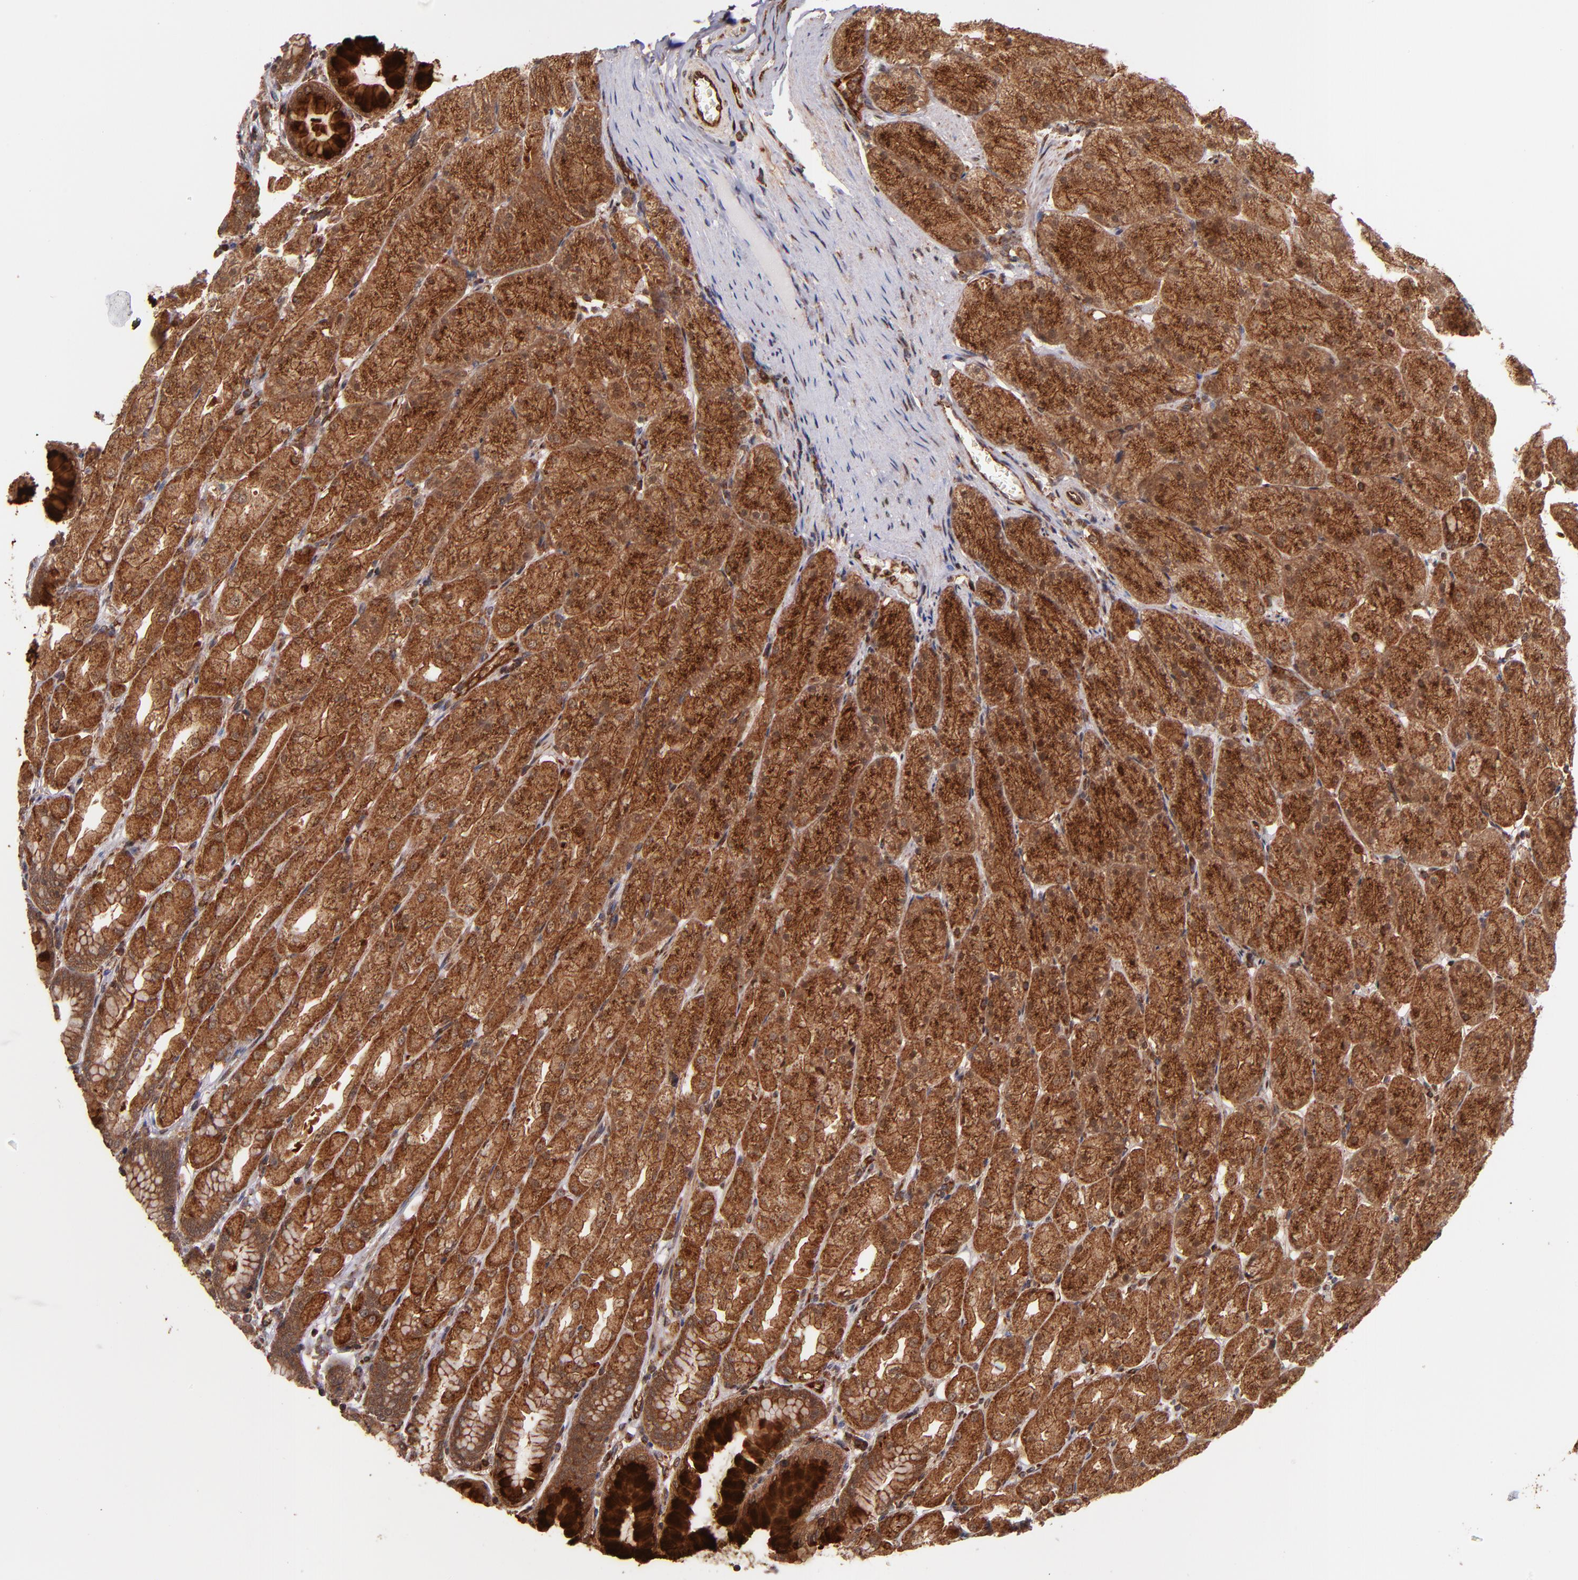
{"staining": {"intensity": "strong", "quantity": ">75%", "location": "cytoplasmic/membranous"}, "tissue": "stomach", "cell_type": "Glandular cells", "image_type": "normal", "snomed": [{"axis": "morphology", "description": "Normal tissue, NOS"}, {"axis": "topography", "description": "Stomach, upper"}], "caption": "Protein staining shows strong cytoplasmic/membranous positivity in about >75% of glandular cells in normal stomach. Immunohistochemistry (ihc) stains the protein in brown and the nuclei are stained blue.", "gene": "STX8", "patient": {"sex": "female", "age": 56}}